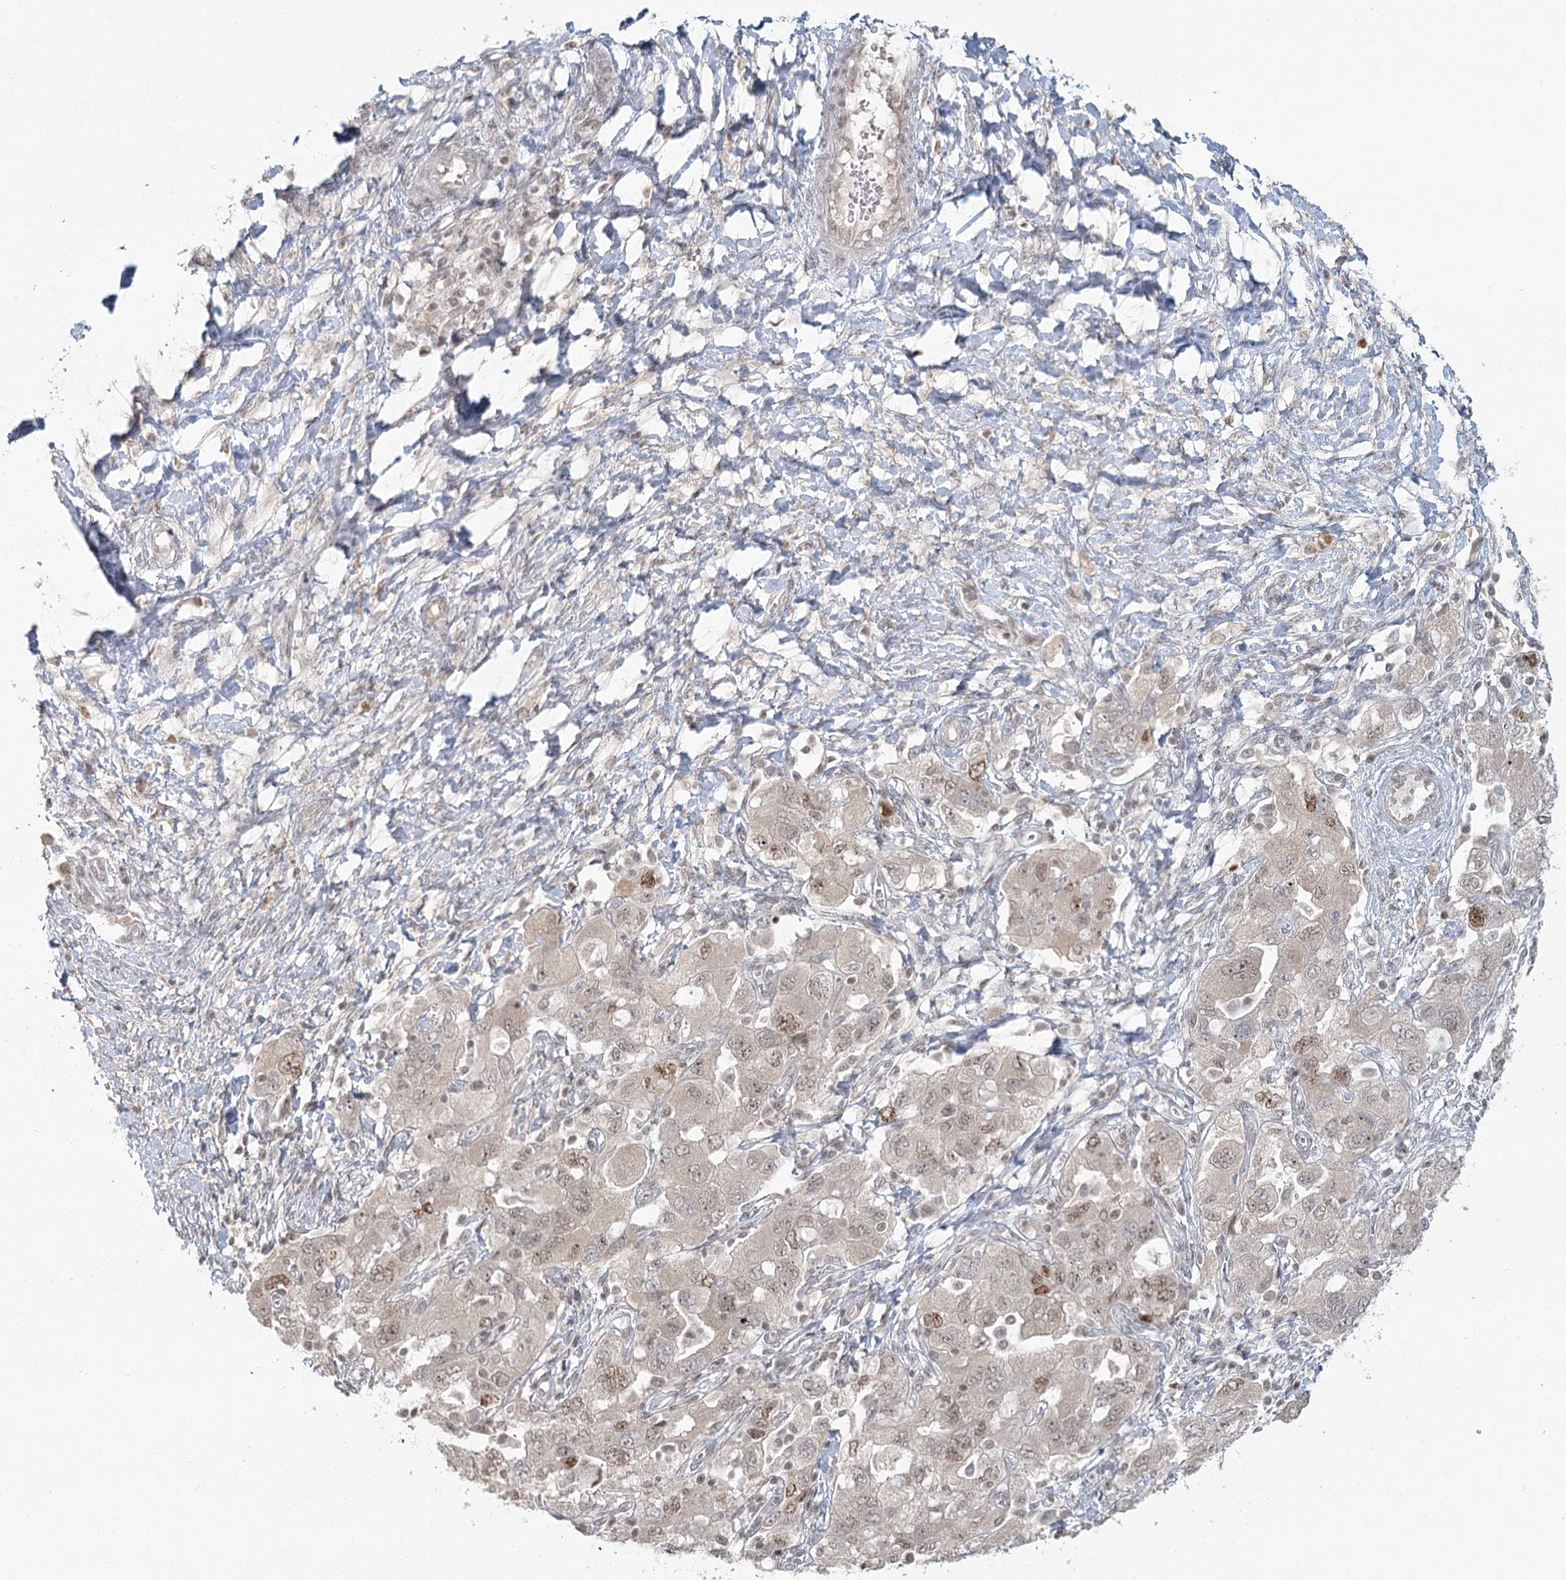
{"staining": {"intensity": "moderate", "quantity": "<25%", "location": "nuclear"}, "tissue": "ovarian cancer", "cell_type": "Tumor cells", "image_type": "cancer", "snomed": [{"axis": "morphology", "description": "Carcinoma, NOS"}, {"axis": "morphology", "description": "Cystadenocarcinoma, serous, NOS"}, {"axis": "topography", "description": "Ovary"}], "caption": "An immunohistochemistry micrograph of neoplastic tissue is shown. Protein staining in brown labels moderate nuclear positivity in ovarian cancer within tumor cells. The staining was performed using DAB (3,3'-diaminobenzidine) to visualize the protein expression in brown, while the nuclei were stained in blue with hematoxylin (Magnification: 20x).", "gene": "R3HCC1L", "patient": {"sex": "female", "age": 69}}